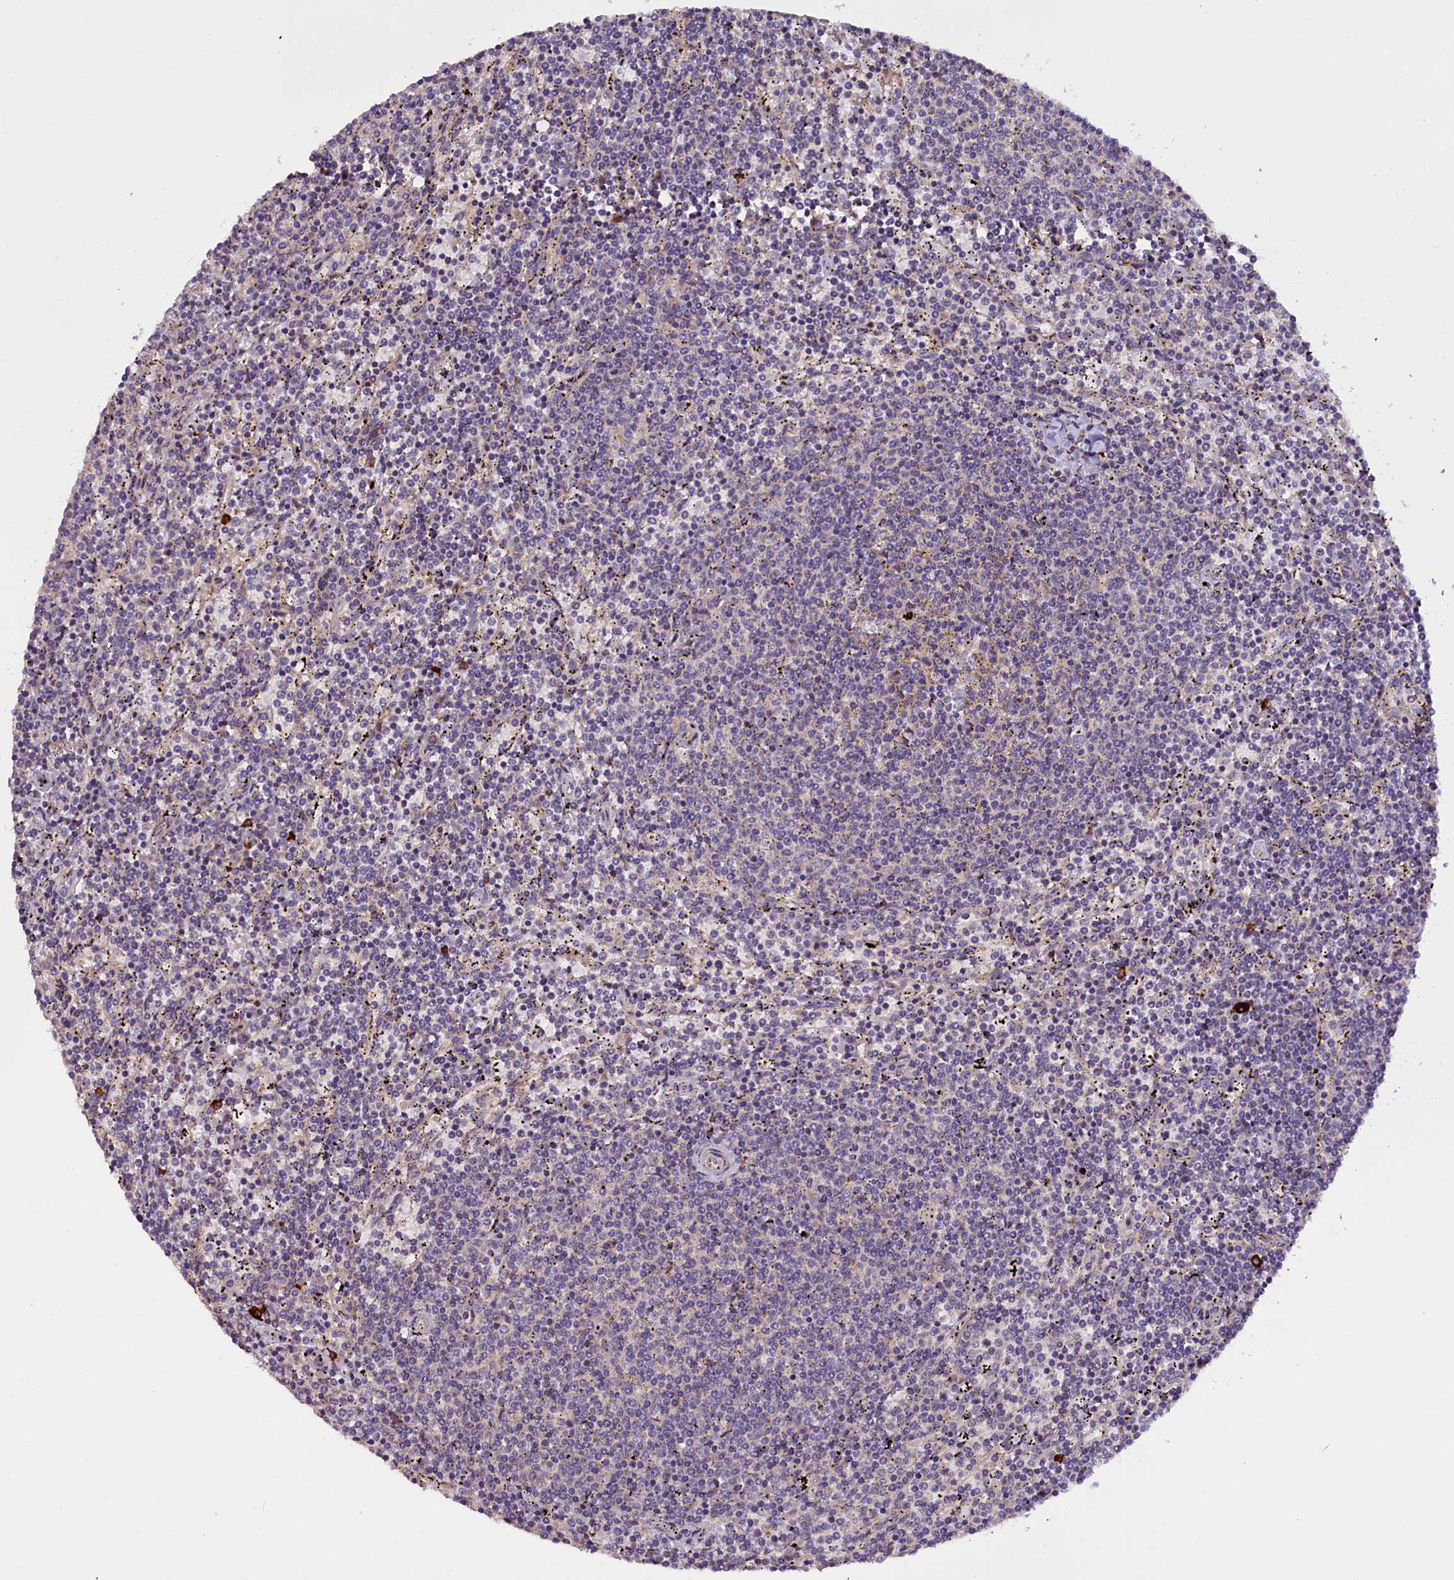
{"staining": {"intensity": "negative", "quantity": "none", "location": "none"}, "tissue": "lymphoma", "cell_type": "Tumor cells", "image_type": "cancer", "snomed": [{"axis": "morphology", "description": "Malignant lymphoma, non-Hodgkin's type, Low grade"}, {"axis": "topography", "description": "Spleen"}], "caption": "This is a histopathology image of immunohistochemistry staining of malignant lymphoma, non-Hodgkin's type (low-grade), which shows no positivity in tumor cells.", "gene": "FRY", "patient": {"sex": "female", "age": 50}}